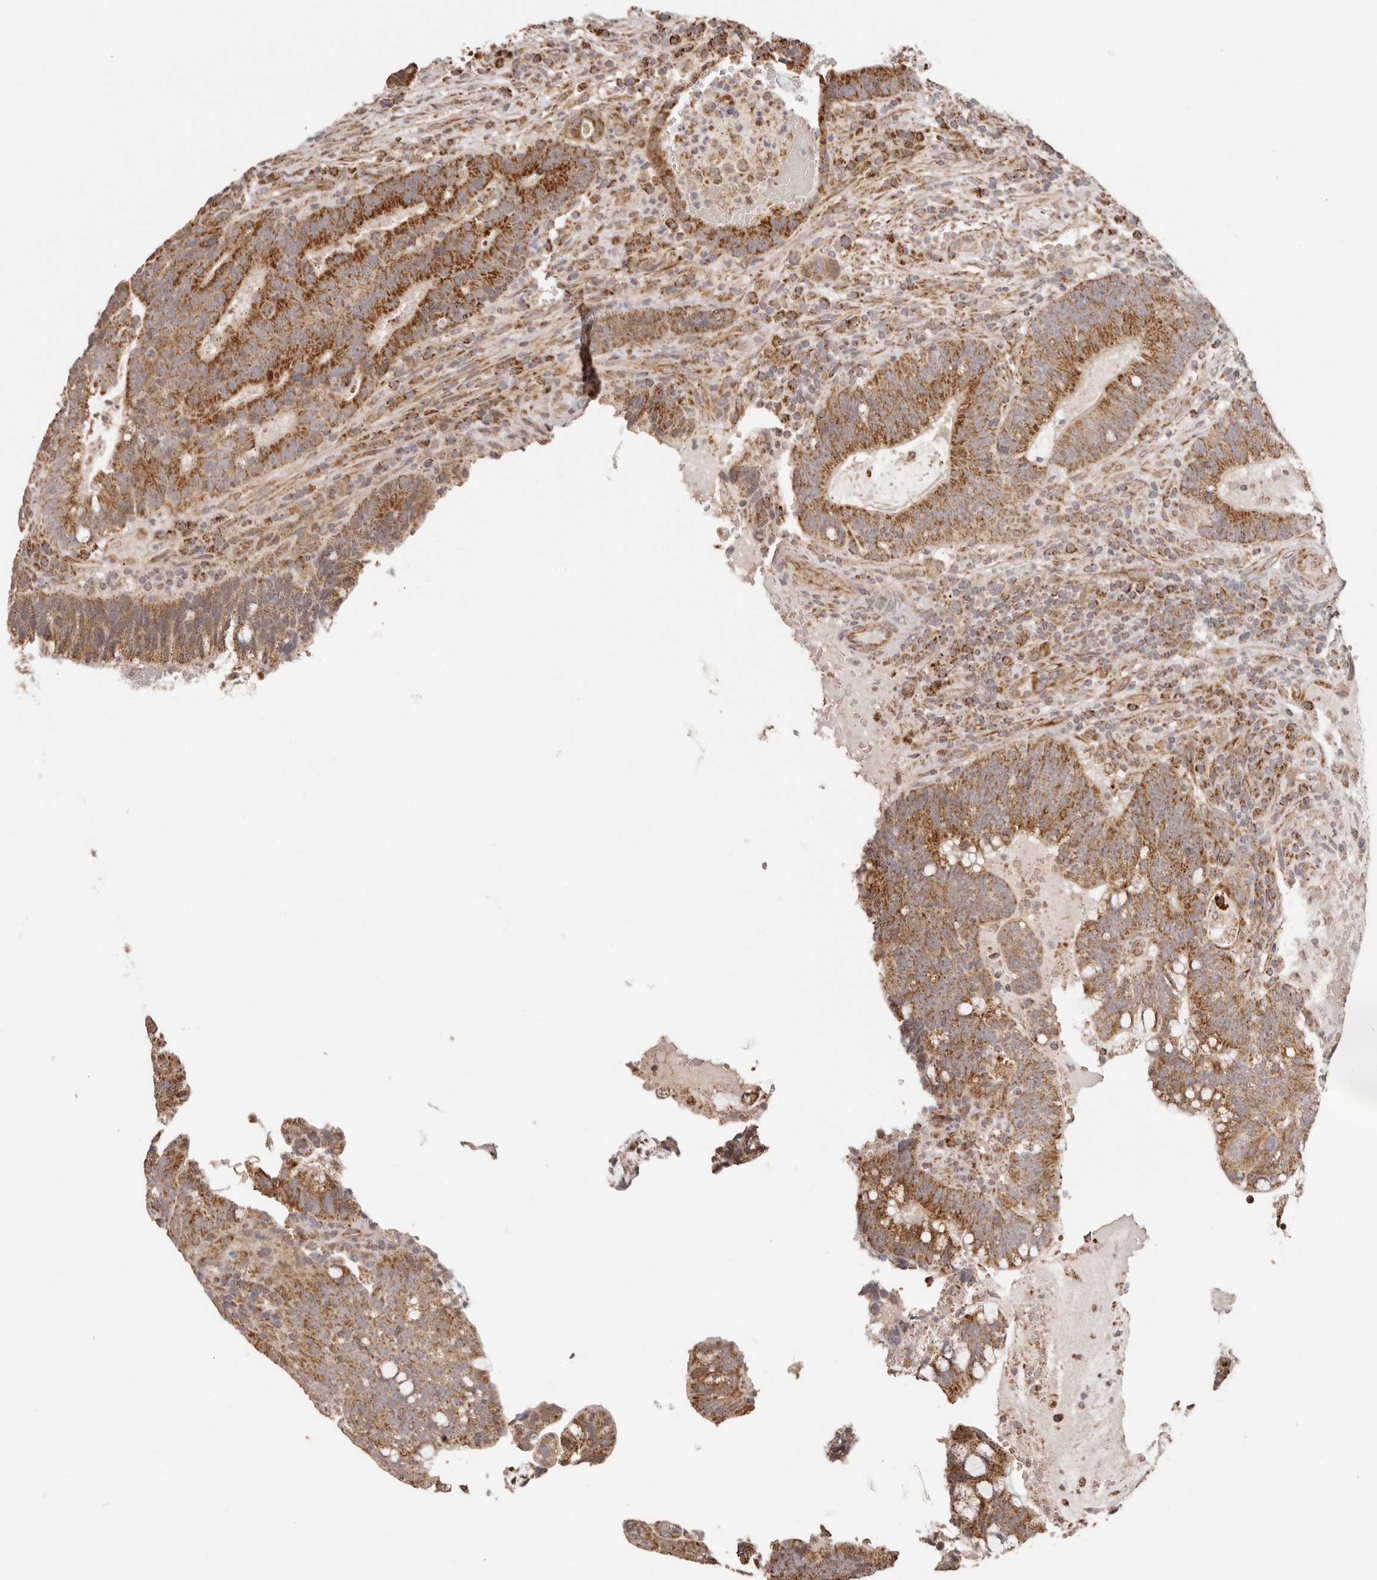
{"staining": {"intensity": "strong", "quantity": ">75%", "location": "cytoplasmic/membranous"}, "tissue": "colorectal cancer", "cell_type": "Tumor cells", "image_type": "cancer", "snomed": [{"axis": "morphology", "description": "Adenocarcinoma, NOS"}, {"axis": "topography", "description": "Colon"}], "caption": "Protein staining of colorectal cancer (adenocarcinoma) tissue demonstrates strong cytoplasmic/membranous positivity in approximately >75% of tumor cells.", "gene": "NDUFB11", "patient": {"sex": "female", "age": 66}}